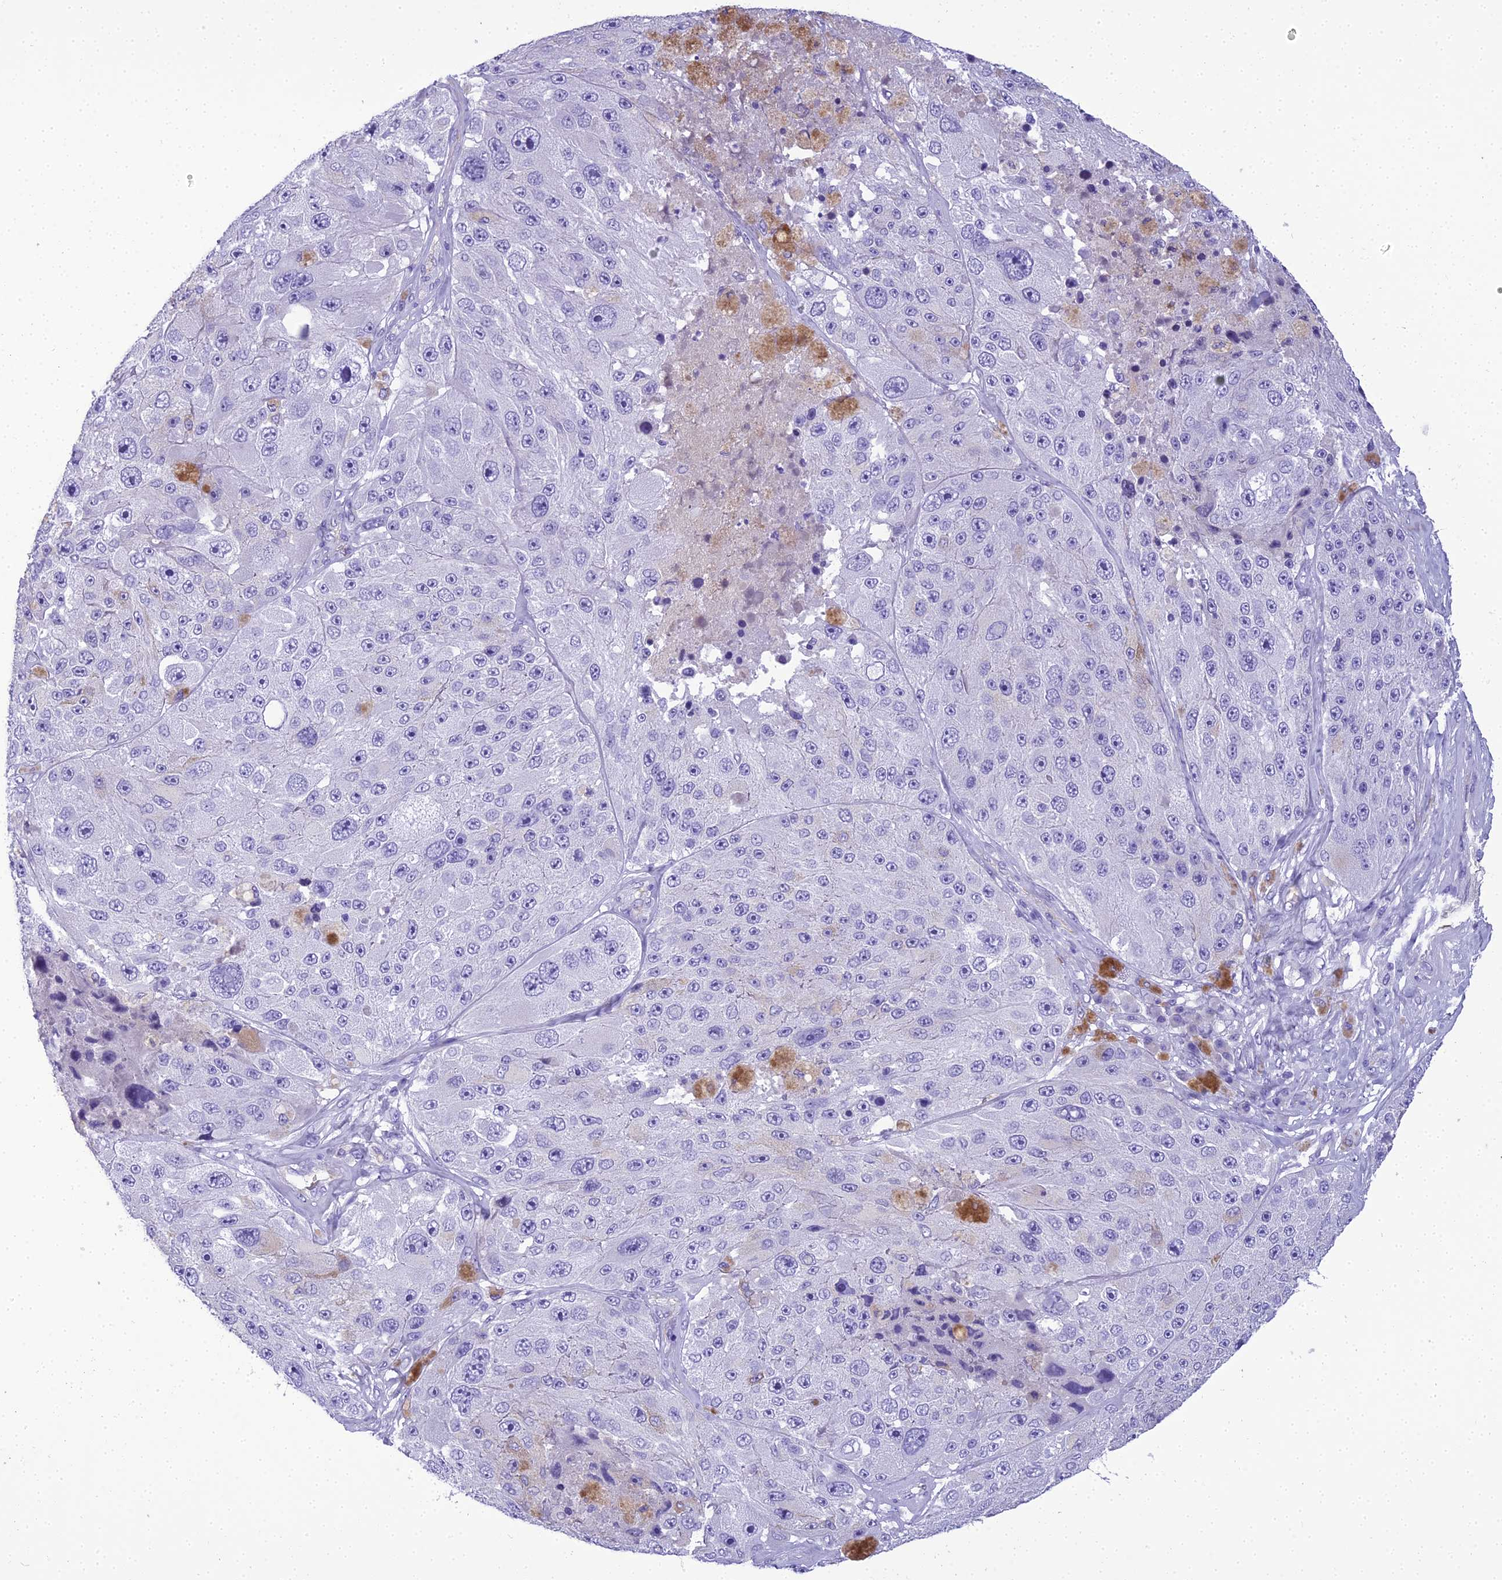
{"staining": {"intensity": "negative", "quantity": "none", "location": "none"}, "tissue": "melanoma", "cell_type": "Tumor cells", "image_type": "cancer", "snomed": [{"axis": "morphology", "description": "Malignant melanoma, Metastatic site"}, {"axis": "topography", "description": "Lymph node"}], "caption": "Tumor cells show no significant staining in malignant melanoma (metastatic site). (Stains: DAB (3,3'-diaminobenzidine) IHC with hematoxylin counter stain, Microscopy: brightfield microscopy at high magnification).", "gene": "NINJ1", "patient": {"sex": "male", "age": 62}}